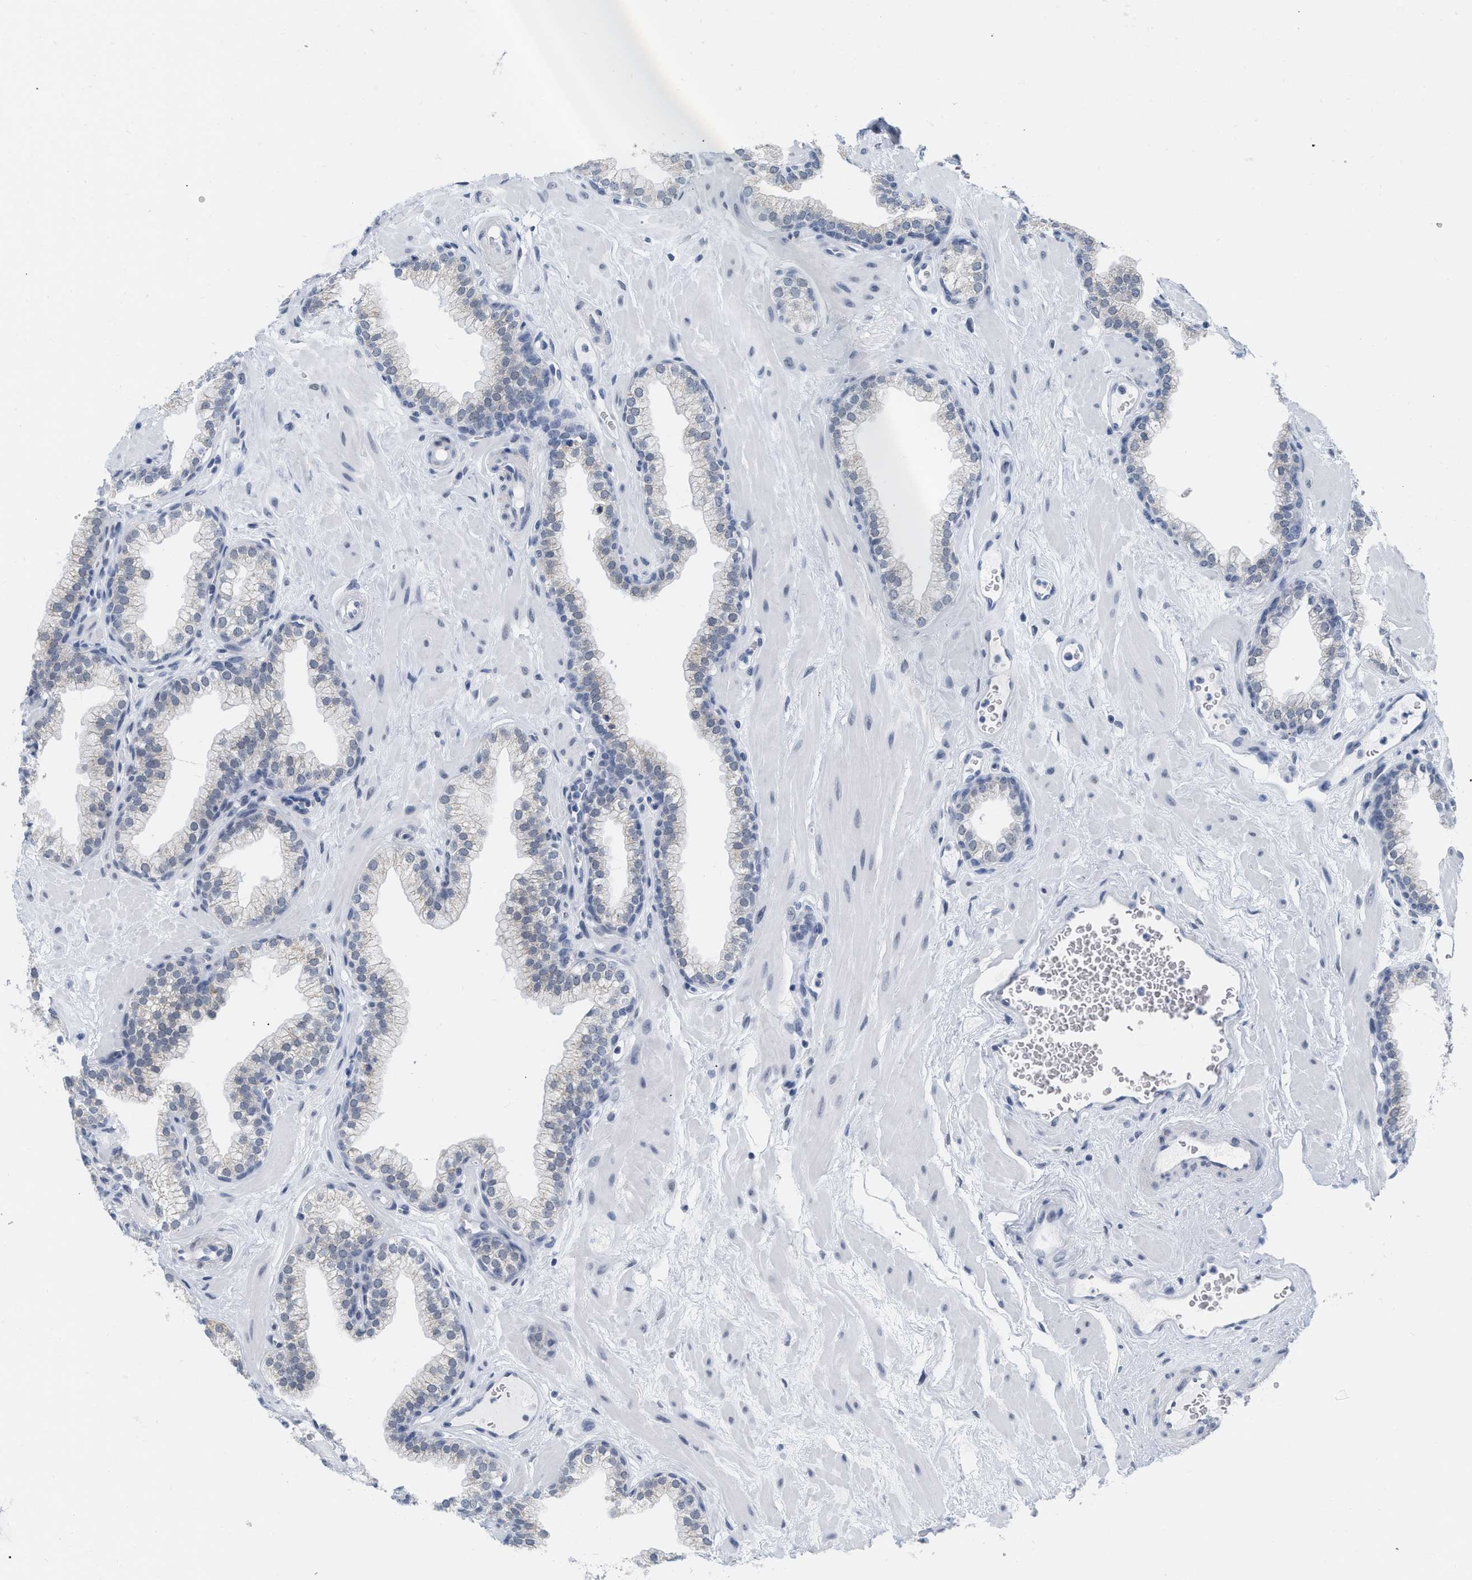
{"staining": {"intensity": "negative", "quantity": "none", "location": "none"}, "tissue": "prostate", "cell_type": "Glandular cells", "image_type": "normal", "snomed": [{"axis": "morphology", "description": "Normal tissue, NOS"}, {"axis": "morphology", "description": "Urothelial carcinoma, Low grade"}, {"axis": "topography", "description": "Urinary bladder"}, {"axis": "topography", "description": "Prostate"}], "caption": "Protein analysis of normal prostate exhibits no significant positivity in glandular cells. (DAB IHC with hematoxylin counter stain).", "gene": "XIRP1", "patient": {"sex": "male", "age": 60}}